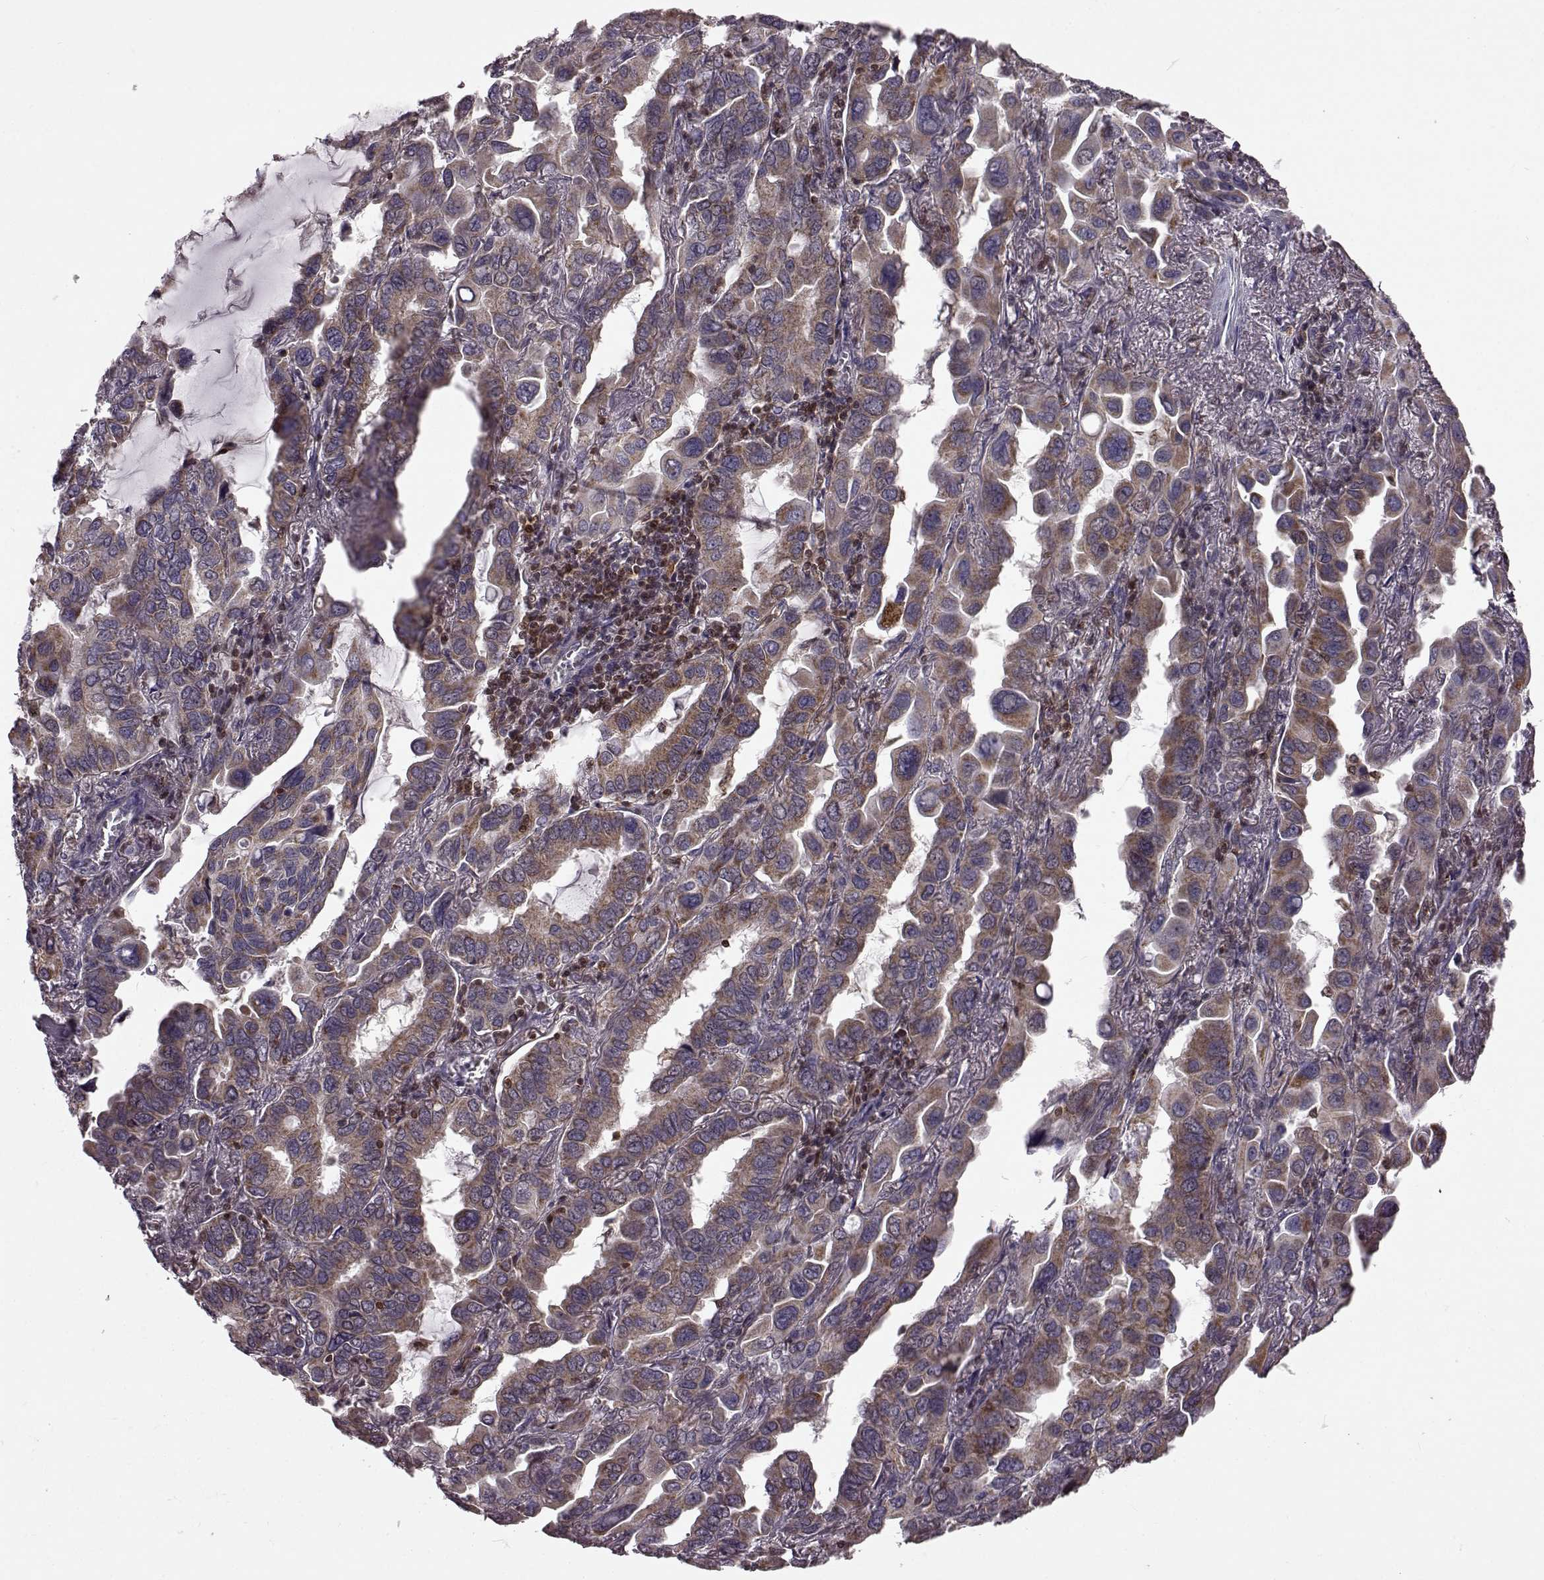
{"staining": {"intensity": "moderate", "quantity": ">75%", "location": "cytoplasmic/membranous"}, "tissue": "lung cancer", "cell_type": "Tumor cells", "image_type": "cancer", "snomed": [{"axis": "morphology", "description": "Adenocarcinoma, NOS"}, {"axis": "topography", "description": "Lung"}], "caption": "The immunohistochemical stain labels moderate cytoplasmic/membranous expression in tumor cells of lung cancer (adenocarcinoma) tissue.", "gene": "DOK2", "patient": {"sex": "male", "age": 64}}